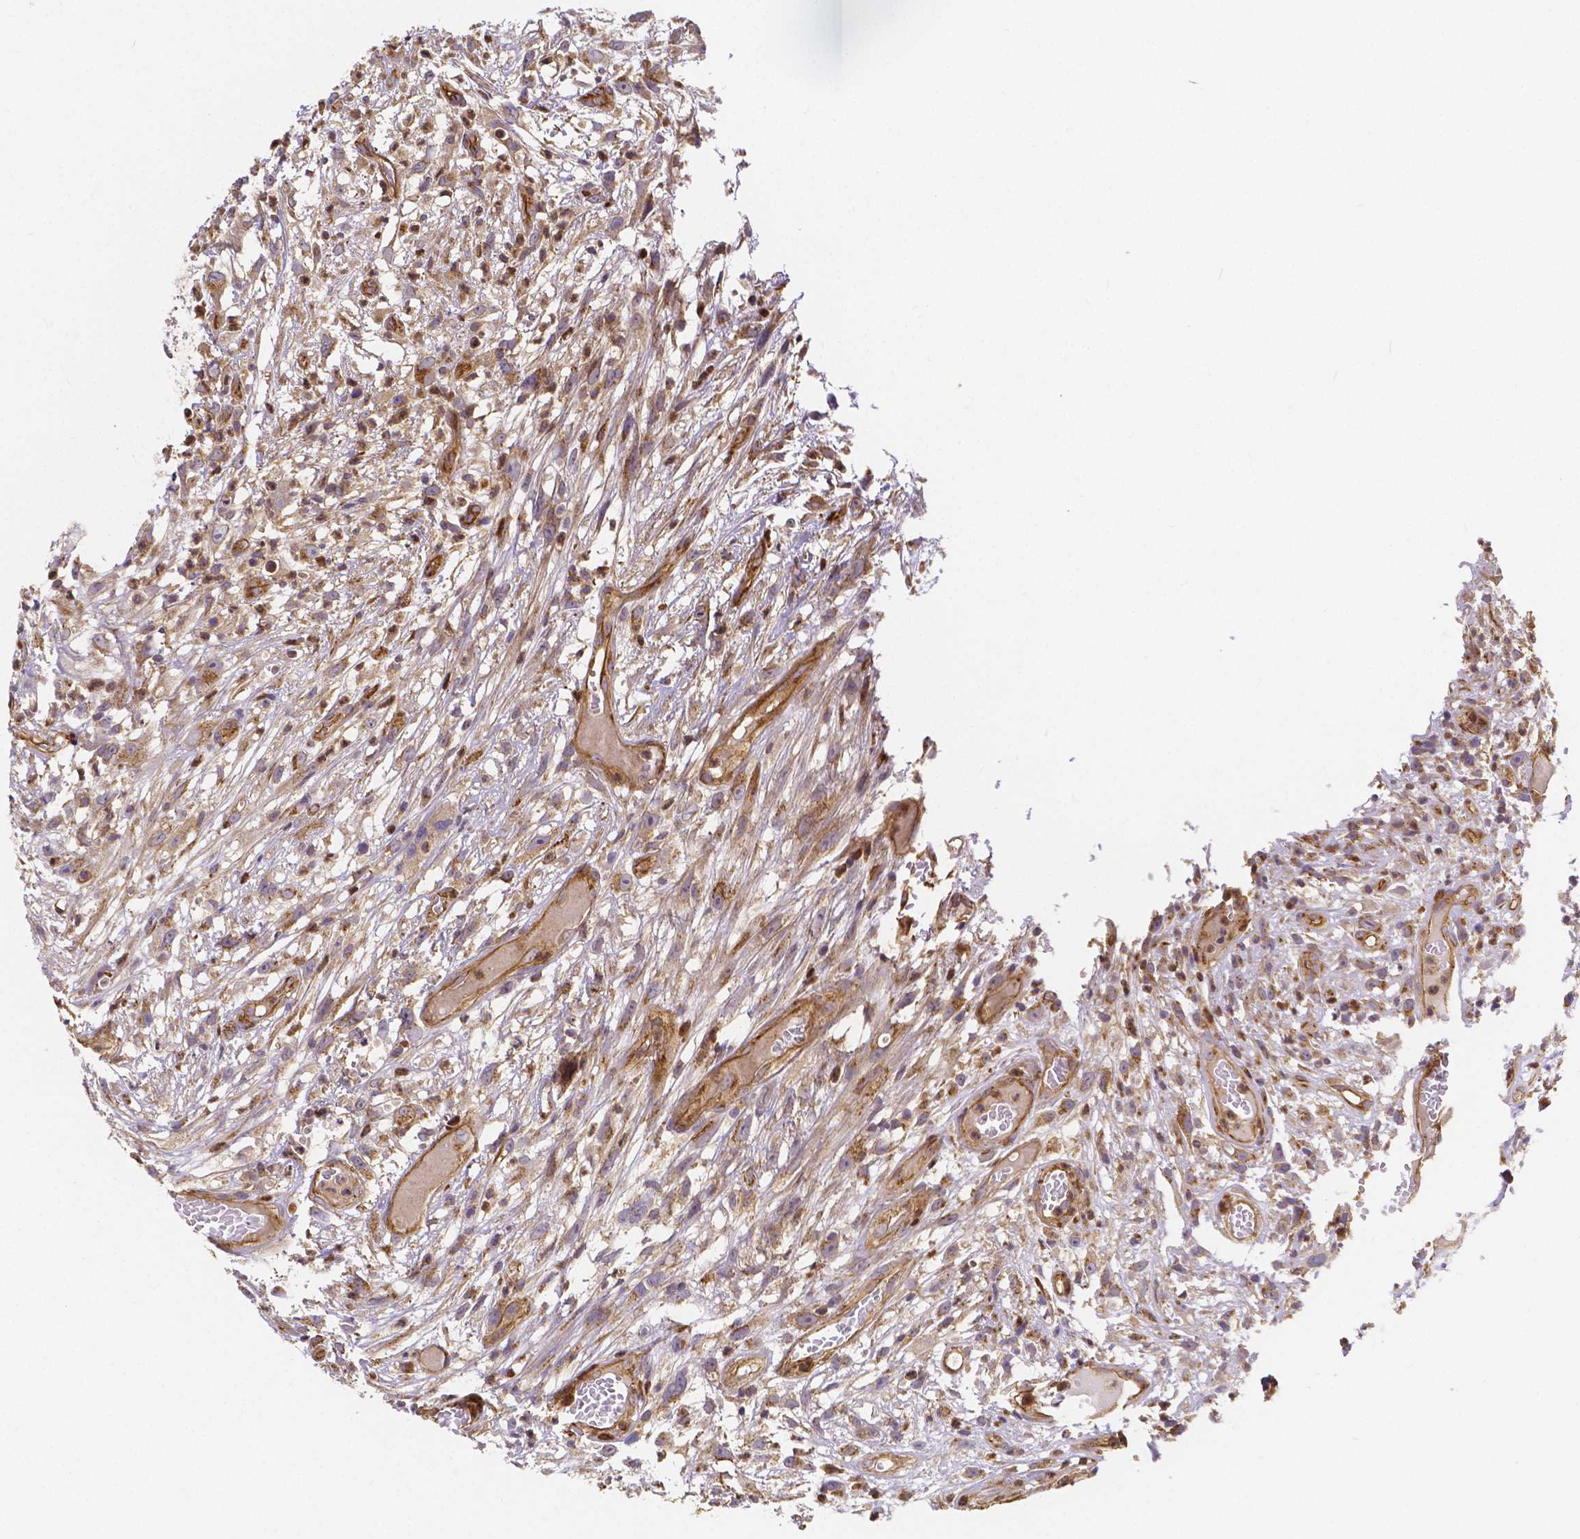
{"staining": {"intensity": "moderate", "quantity": ">75%", "location": "cytoplasmic/membranous"}, "tissue": "head and neck cancer", "cell_type": "Tumor cells", "image_type": "cancer", "snomed": [{"axis": "morphology", "description": "Squamous cell carcinoma, NOS"}, {"axis": "topography", "description": "Head-Neck"}], "caption": "Head and neck cancer (squamous cell carcinoma) stained with immunohistochemistry (IHC) reveals moderate cytoplasmic/membranous expression in about >75% of tumor cells.", "gene": "CLINT1", "patient": {"sex": "male", "age": 65}}